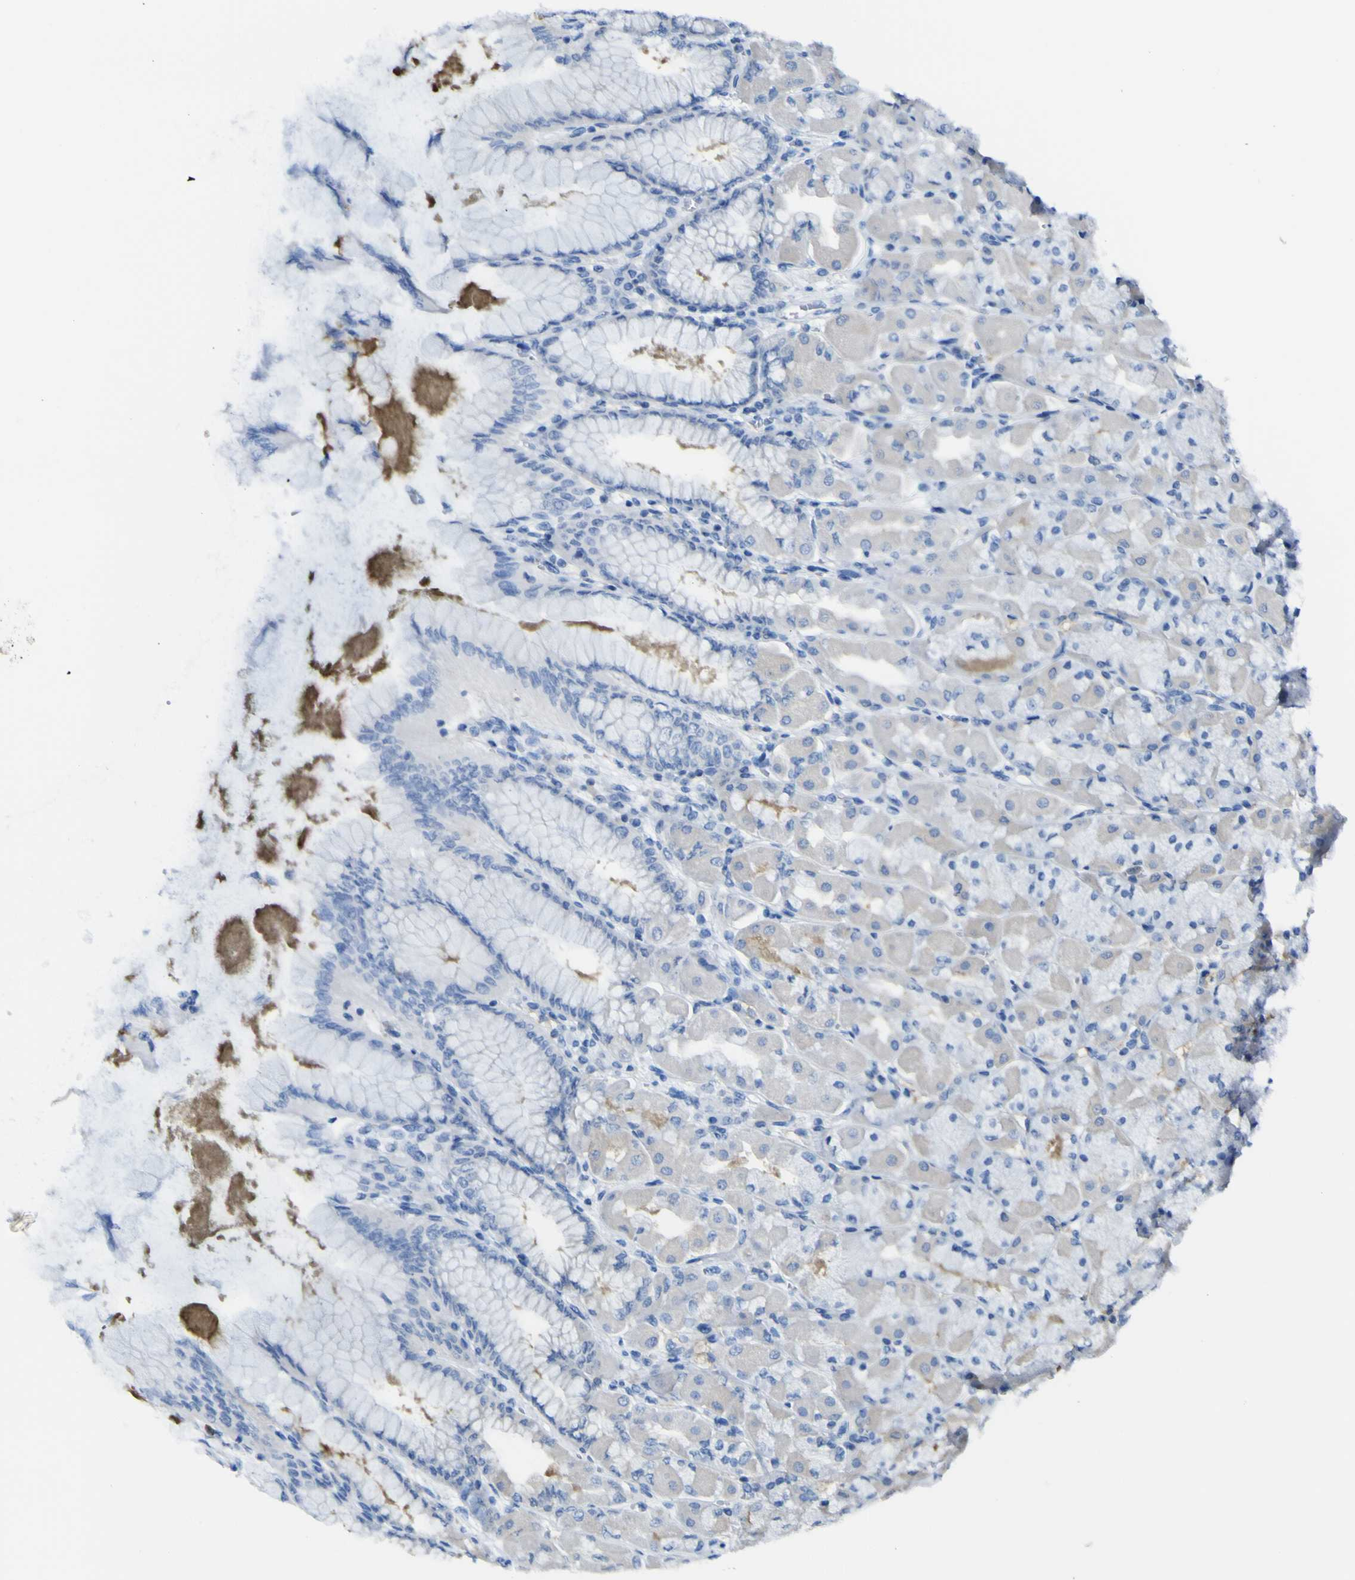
{"staining": {"intensity": "moderate", "quantity": "<25%", "location": "cytoplasmic/membranous"}, "tissue": "stomach", "cell_type": "Glandular cells", "image_type": "normal", "snomed": [{"axis": "morphology", "description": "Normal tissue, NOS"}, {"axis": "topography", "description": "Stomach, upper"}], "caption": "High-magnification brightfield microscopy of normal stomach stained with DAB (brown) and counterstained with hematoxylin (blue). glandular cells exhibit moderate cytoplasmic/membranous staining is appreciated in approximately<25% of cells.", "gene": "ABHD3", "patient": {"sex": "female", "age": 56}}